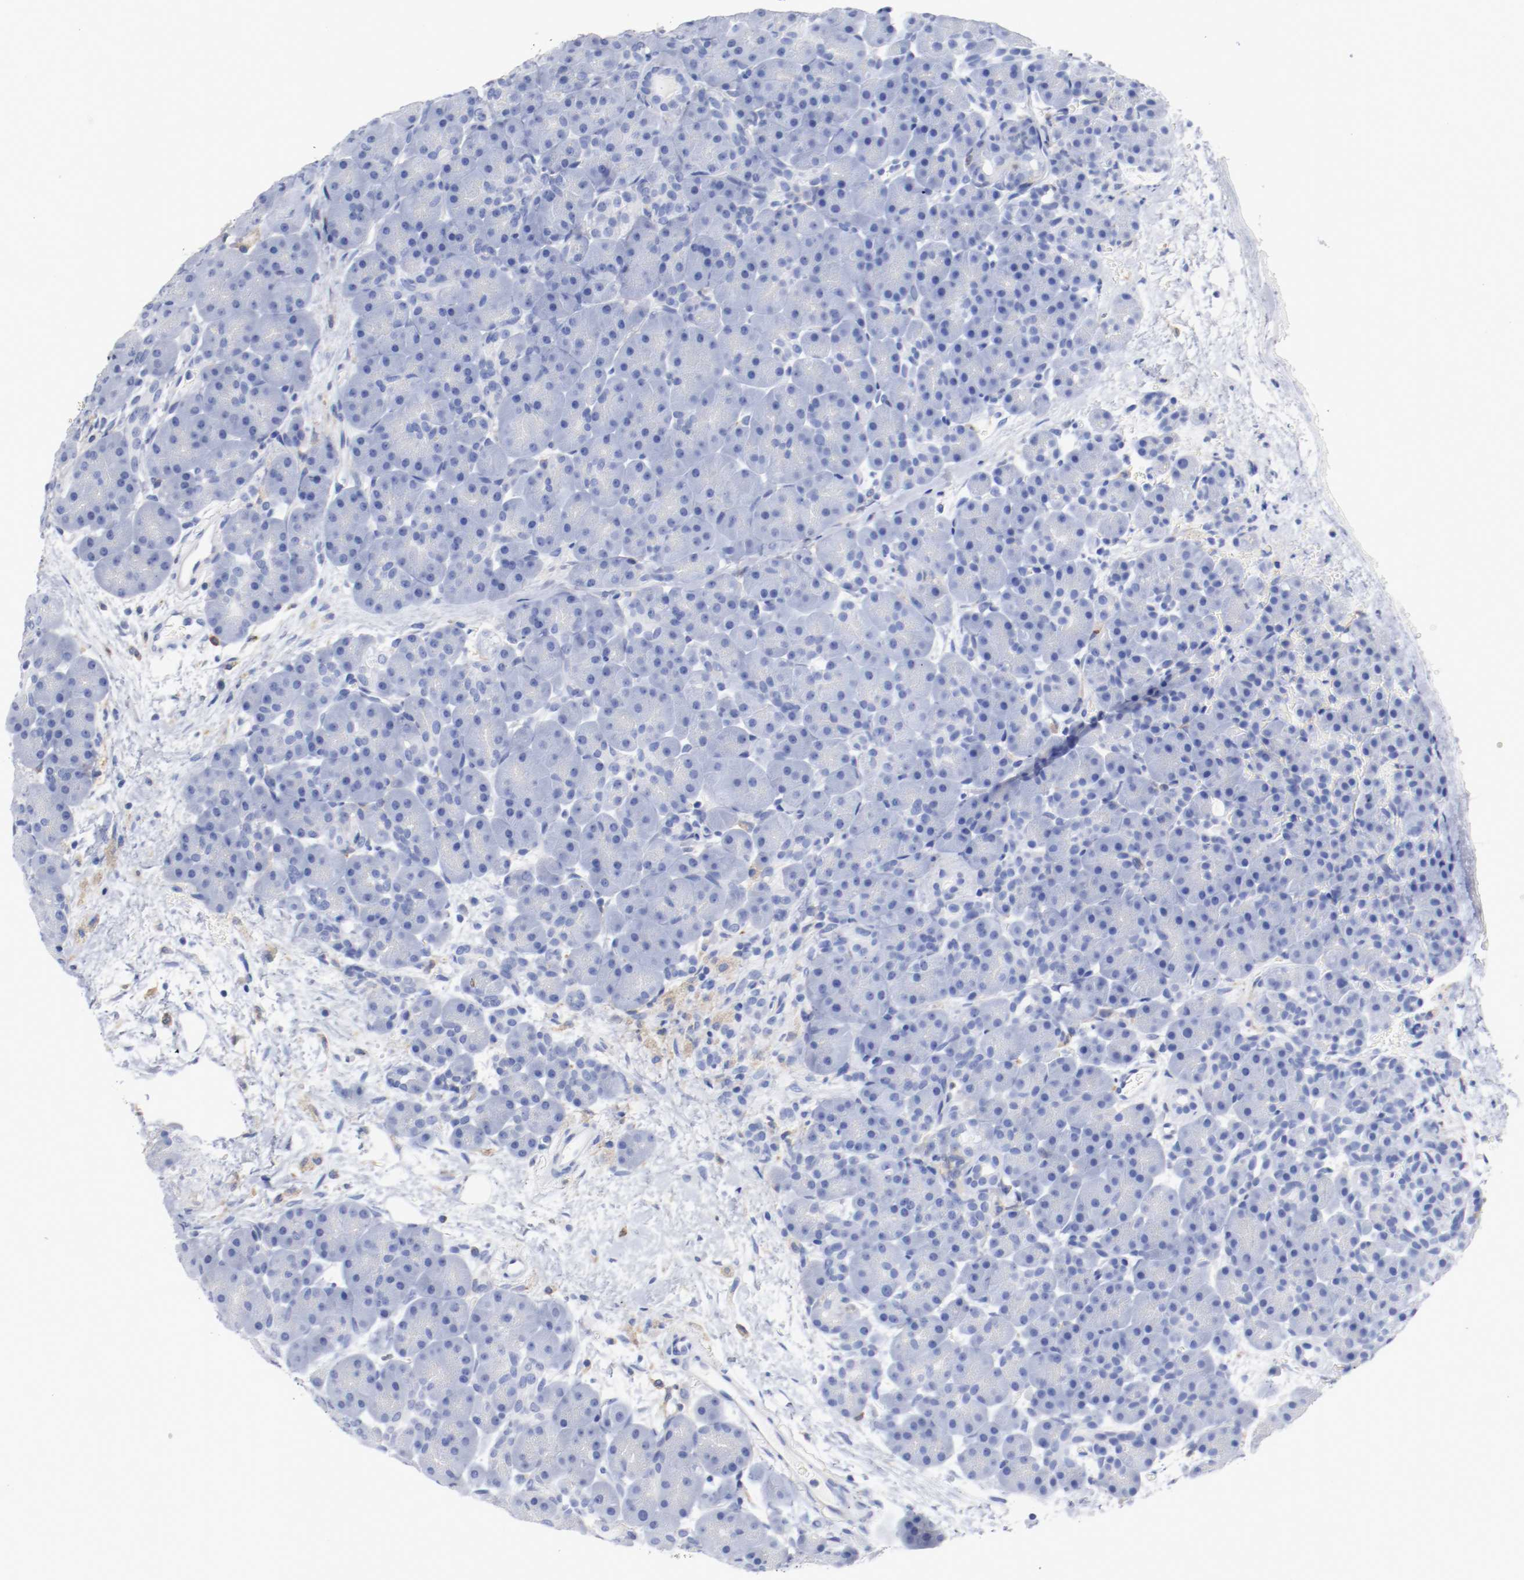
{"staining": {"intensity": "negative", "quantity": "none", "location": "none"}, "tissue": "pancreas", "cell_type": "Exocrine glandular cells", "image_type": "normal", "snomed": [{"axis": "morphology", "description": "Normal tissue, NOS"}, {"axis": "topography", "description": "Pancreas"}], "caption": "Immunohistochemistry histopathology image of normal pancreas stained for a protein (brown), which shows no staining in exocrine glandular cells.", "gene": "FGFBP1", "patient": {"sex": "male", "age": 66}}